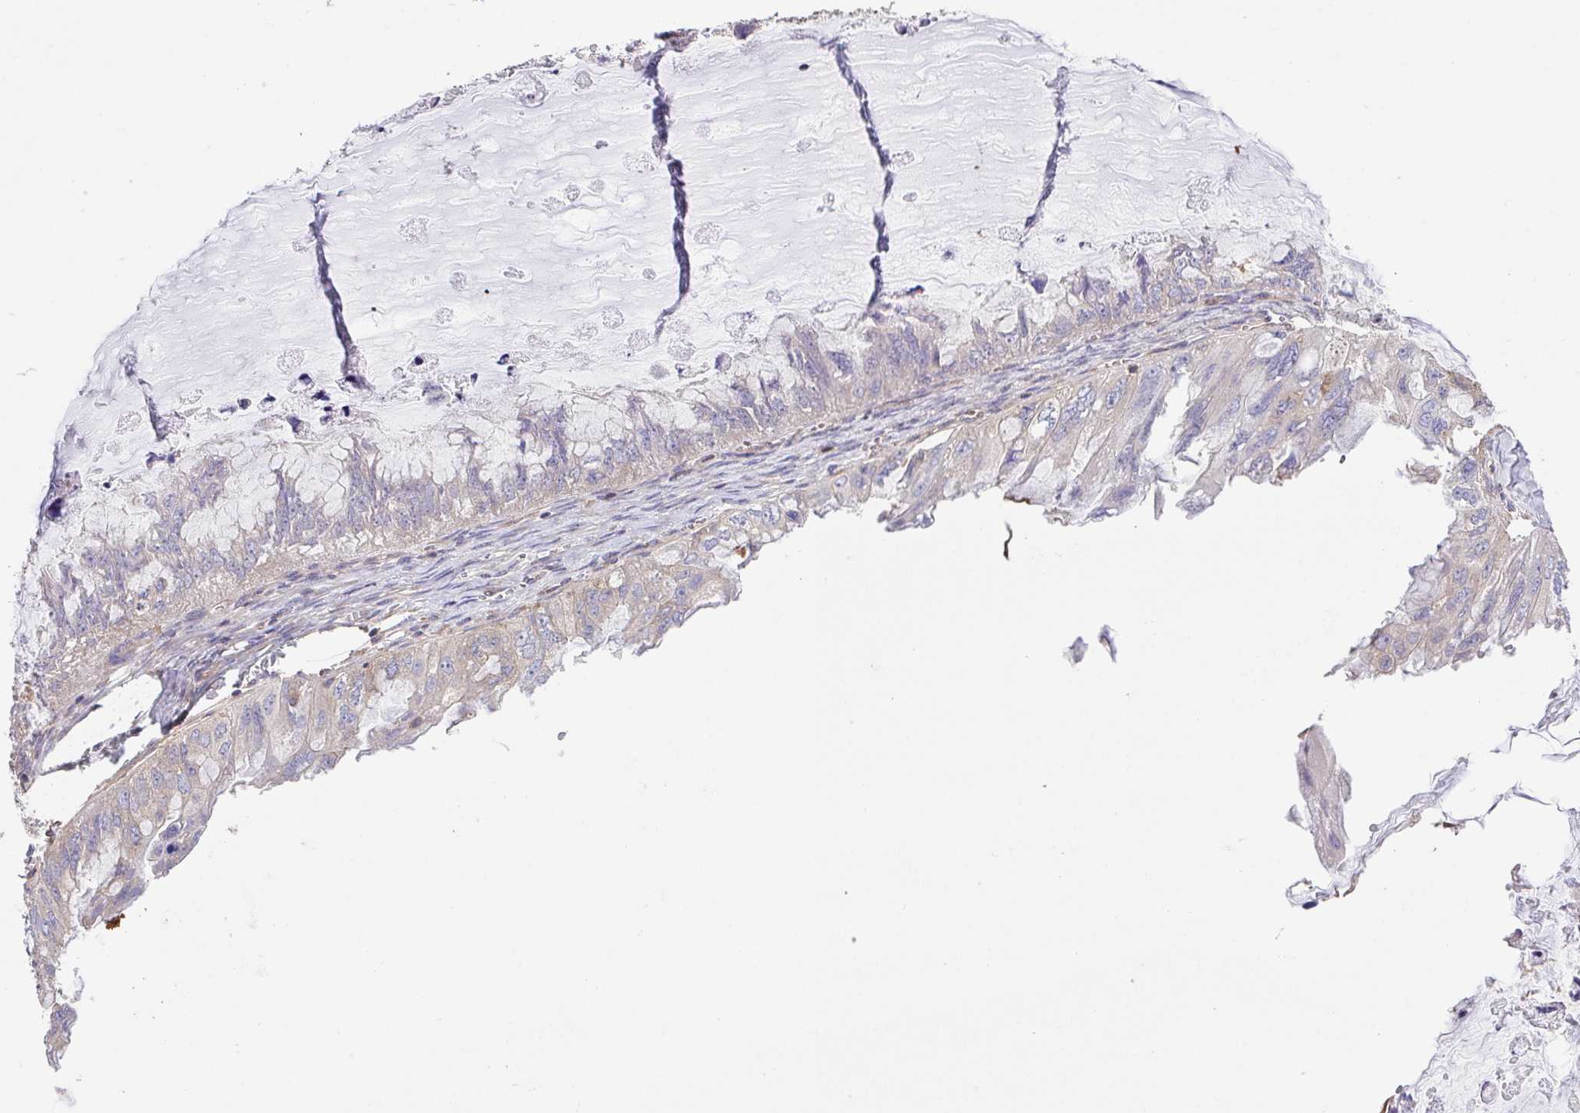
{"staining": {"intensity": "weak", "quantity": "25%-75%", "location": "cytoplasmic/membranous"}, "tissue": "ovarian cancer", "cell_type": "Tumor cells", "image_type": "cancer", "snomed": [{"axis": "morphology", "description": "Cystadenocarcinoma, mucinous, NOS"}, {"axis": "topography", "description": "Ovary"}], "caption": "DAB immunohistochemical staining of ovarian cancer demonstrates weak cytoplasmic/membranous protein positivity in approximately 25%-75% of tumor cells.", "gene": "TMEM229A", "patient": {"sex": "female", "age": 72}}